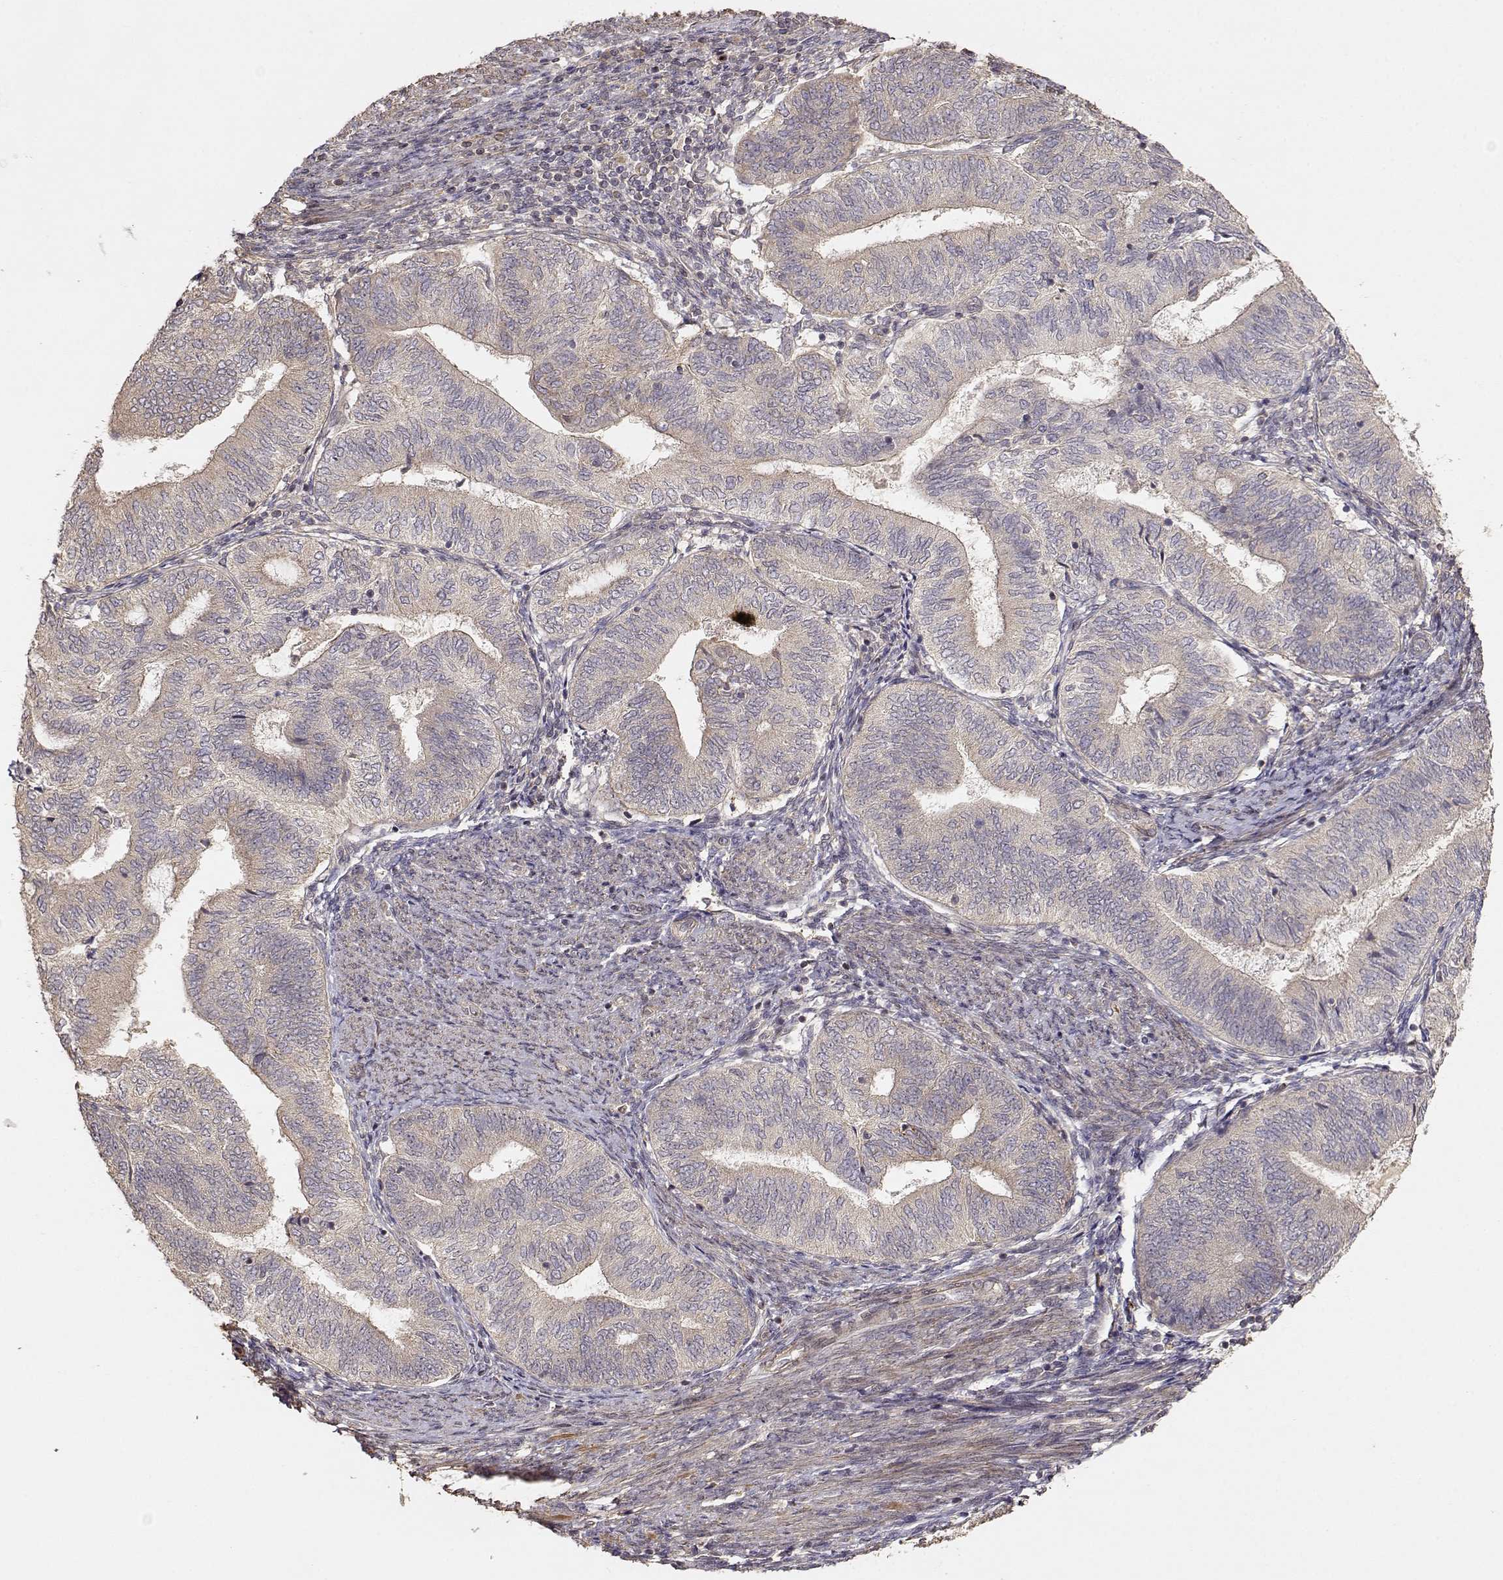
{"staining": {"intensity": "weak", "quantity": "25%-75%", "location": "cytoplasmic/membranous"}, "tissue": "endometrial cancer", "cell_type": "Tumor cells", "image_type": "cancer", "snomed": [{"axis": "morphology", "description": "Adenocarcinoma, NOS"}, {"axis": "topography", "description": "Endometrium"}], "caption": "Immunohistochemistry histopathology image of adenocarcinoma (endometrial) stained for a protein (brown), which shows low levels of weak cytoplasmic/membranous expression in about 25%-75% of tumor cells.", "gene": "PICK1", "patient": {"sex": "female", "age": 65}}